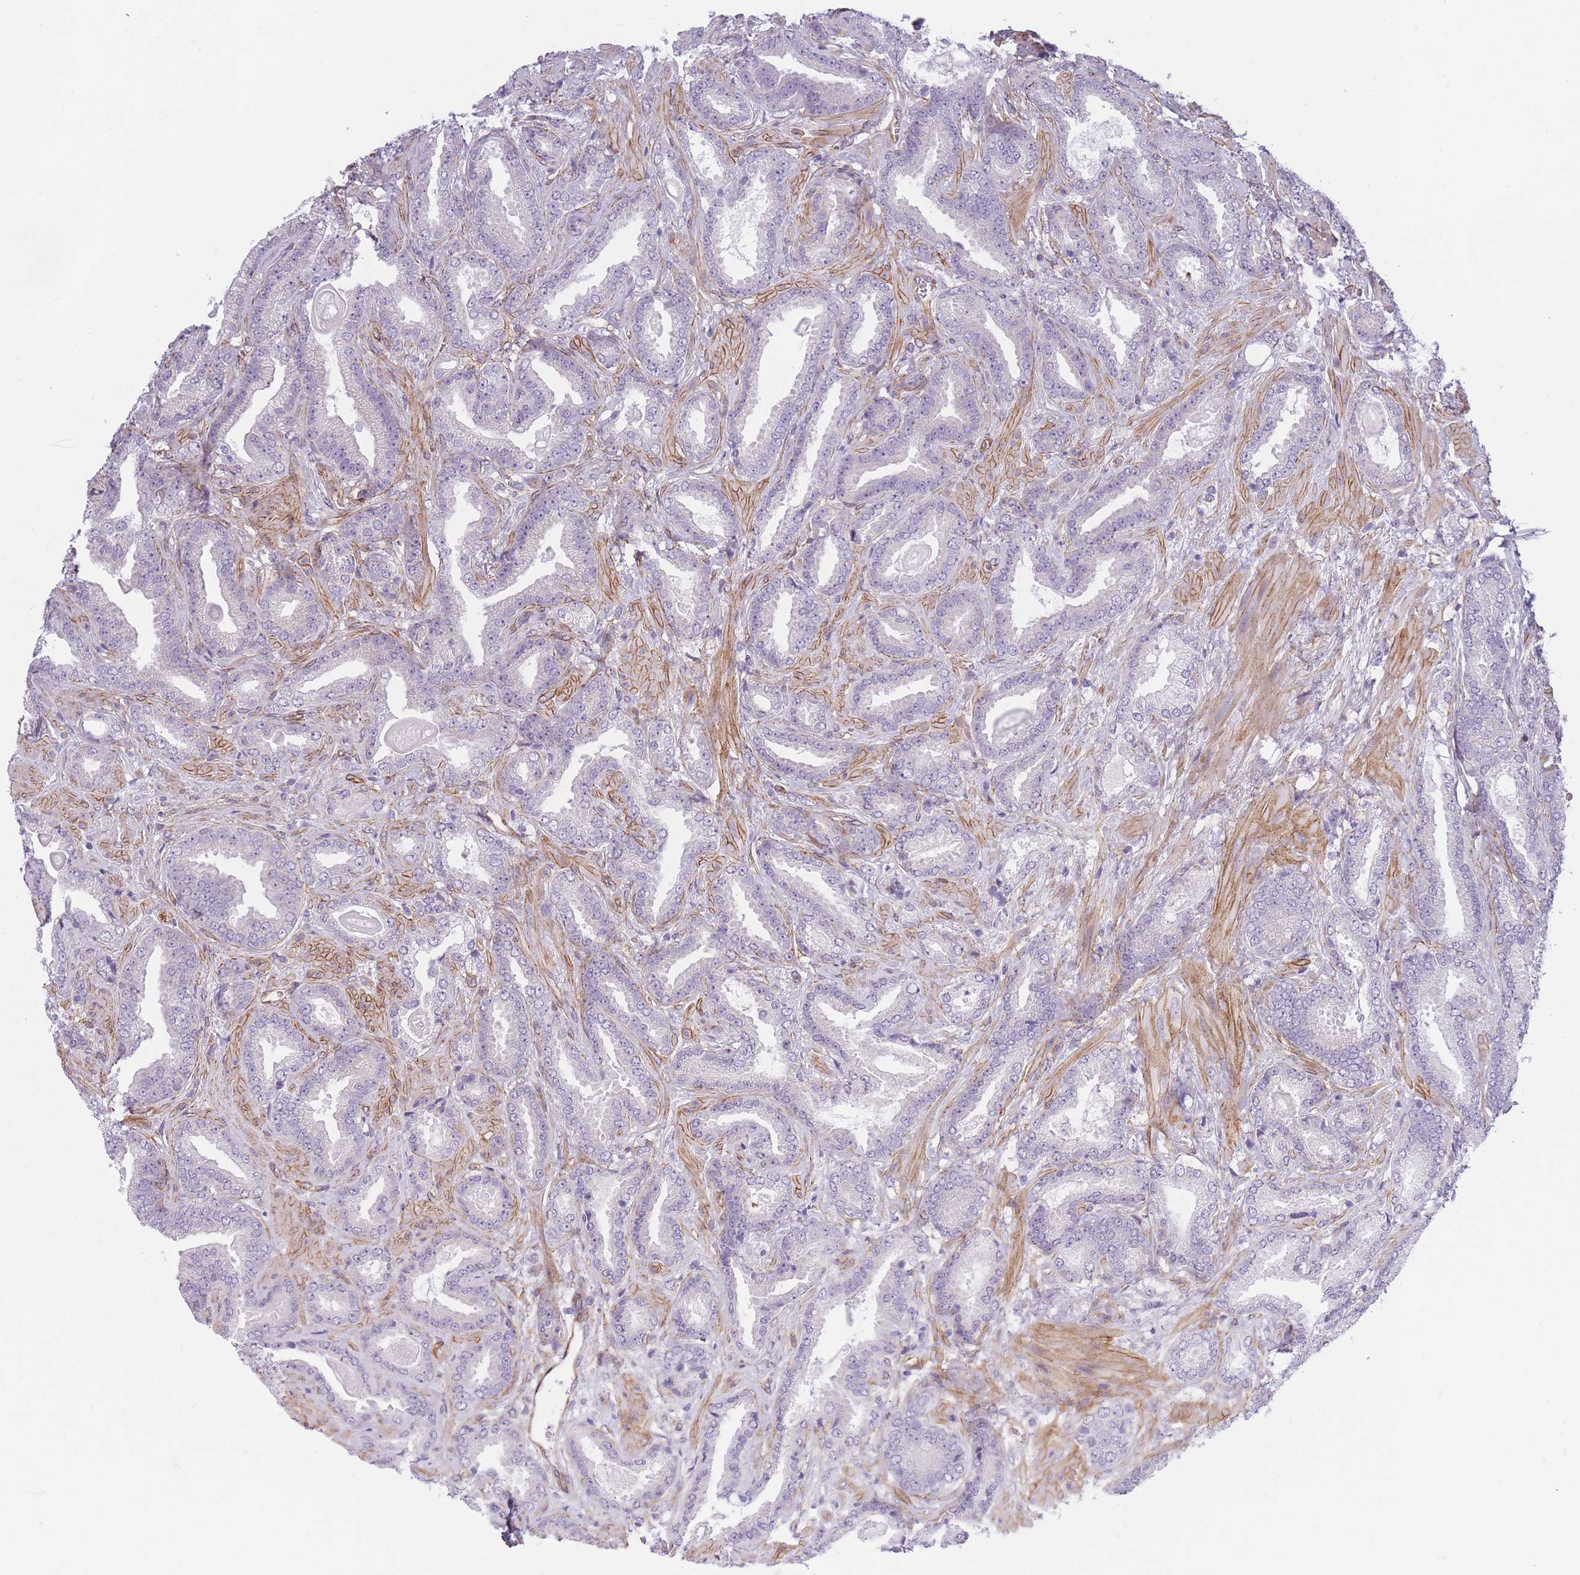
{"staining": {"intensity": "negative", "quantity": "none", "location": "none"}, "tissue": "prostate cancer", "cell_type": "Tumor cells", "image_type": "cancer", "snomed": [{"axis": "morphology", "description": "Adenocarcinoma, Low grade"}, {"axis": "topography", "description": "Prostate"}], "caption": "Immunohistochemistry (IHC) micrograph of human low-grade adenocarcinoma (prostate) stained for a protein (brown), which displays no positivity in tumor cells.", "gene": "OR6B3", "patient": {"sex": "male", "age": 62}}